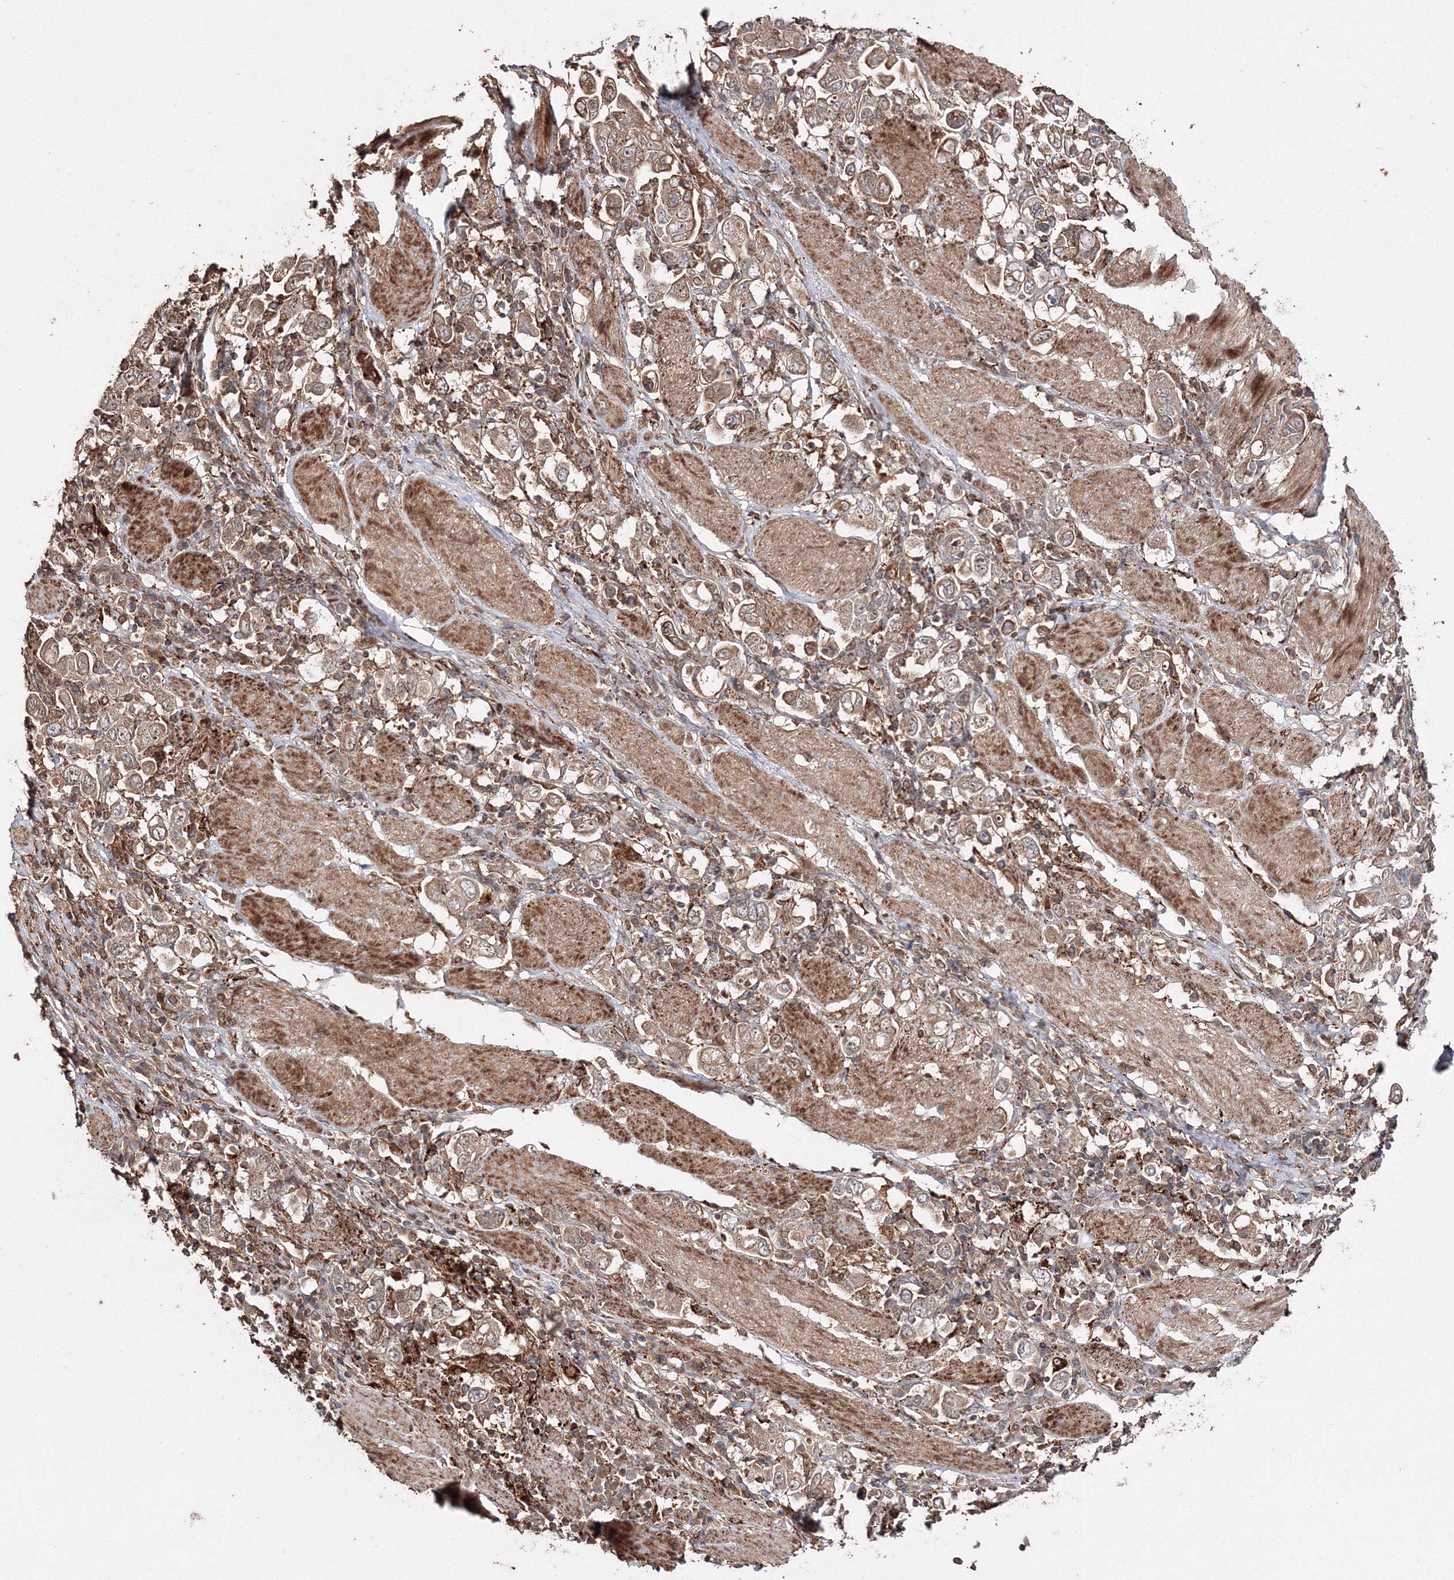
{"staining": {"intensity": "moderate", "quantity": ">75%", "location": "cytoplasmic/membranous"}, "tissue": "stomach cancer", "cell_type": "Tumor cells", "image_type": "cancer", "snomed": [{"axis": "morphology", "description": "Adenocarcinoma, NOS"}, {"axis": "topography", "description": "Stomach, upper"}], "caption": "DAB (3,3'-diaminobenzidine) immunohistochemical staining of human stomach cancer (adenocarcinoma) shows moderate cytoplasmic/membranous protein staining in about >75% of tumor cells.", "gene": "DDO", "patient": {"sex": "male", "age": 62}}